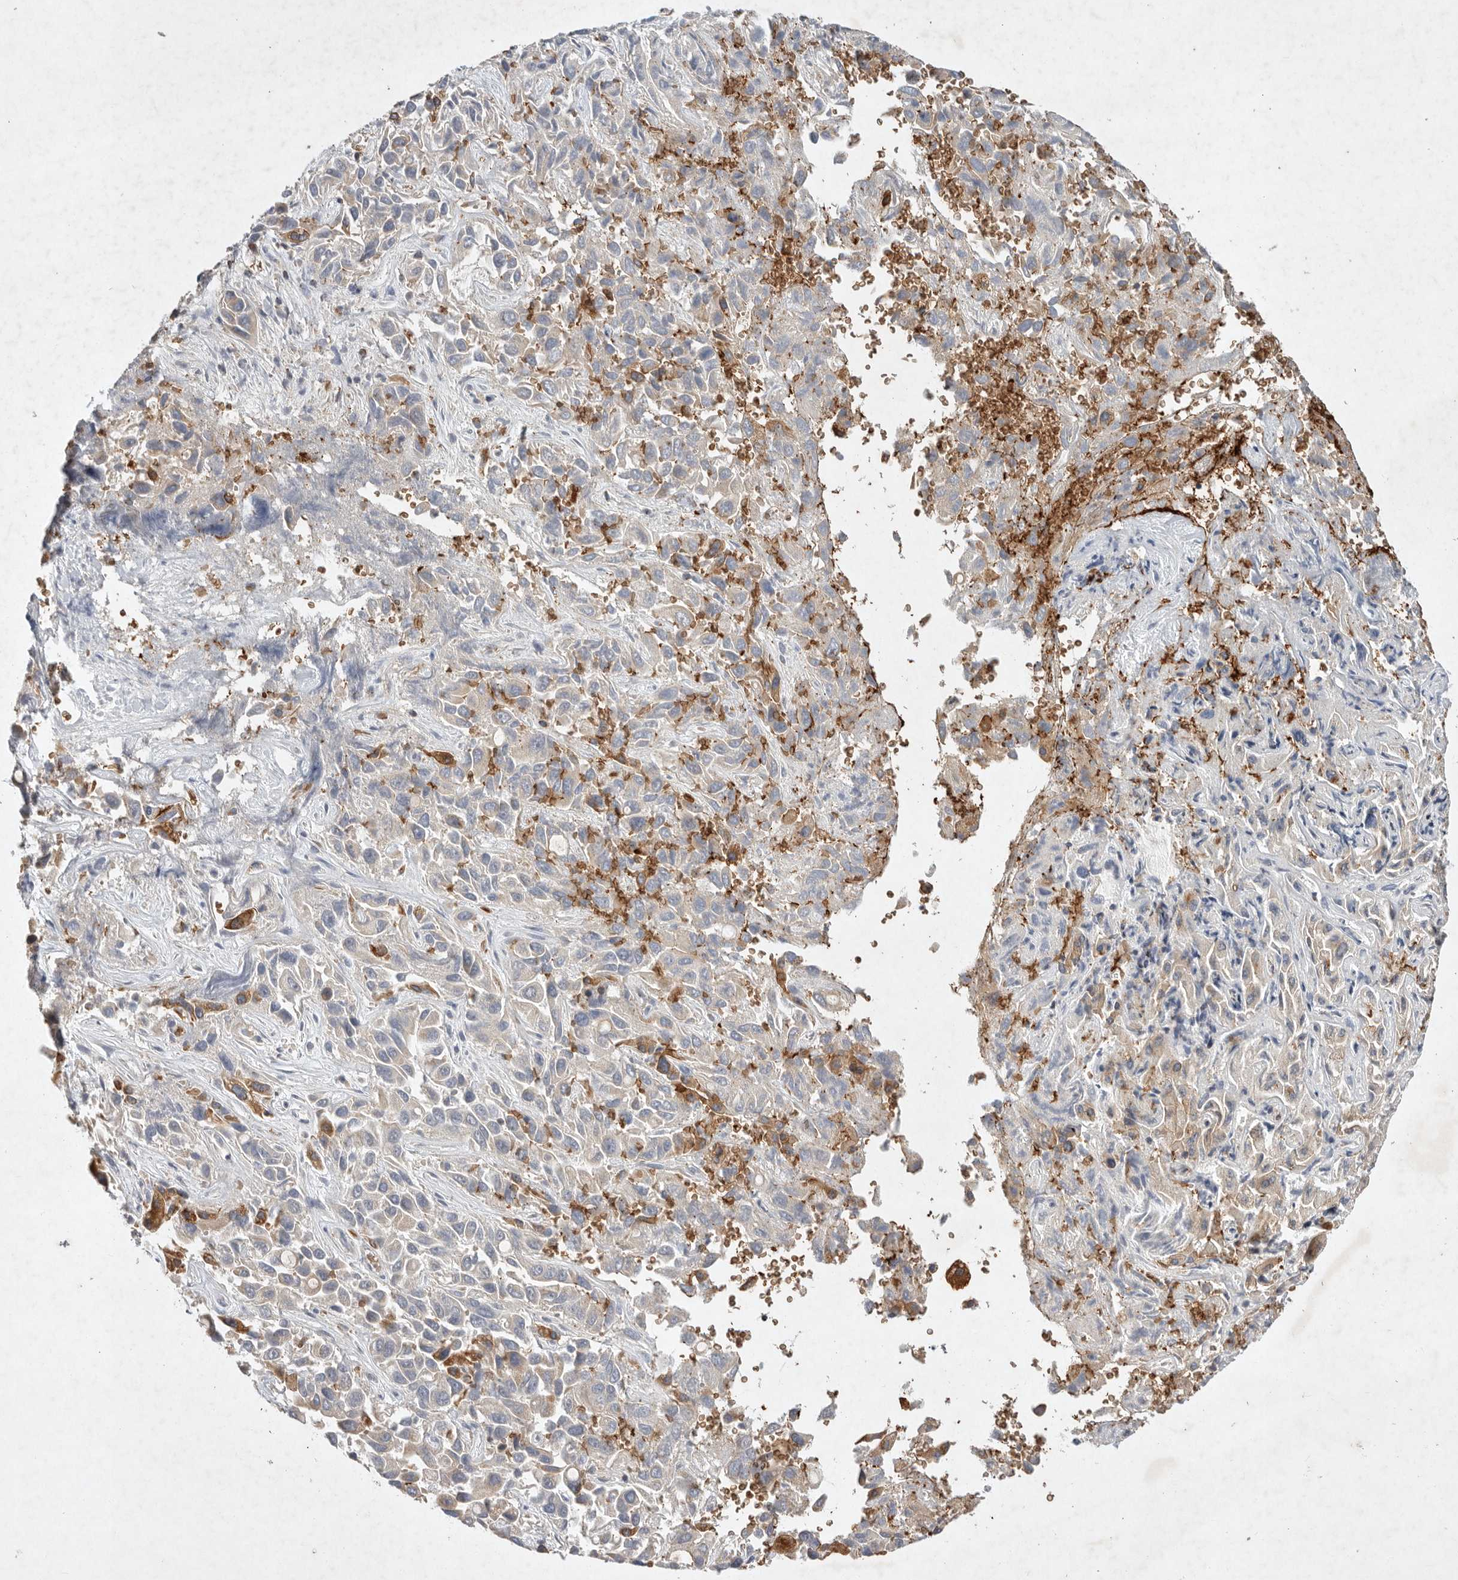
{"staining": {"intensity": "moderate", "quantity": "<25%", "location": "cytoplasmic/membranous"}, "tissue": "liver cancer", "cell_type": "Tumor cells", "image_type": "cancer", "snomed": [{"axis": "morphology", "description": "Cholangiocarcinoma"}, {"axis": "topography", "description": "Liver"}], "caption": "Liver cancer stained with a brown dye exhibits moderate cytoplasmic/membranous positive staining in about <25% of tumor cells.", "gene": "TNFSF14", "patient": {"sex": "female", "age": 52}}